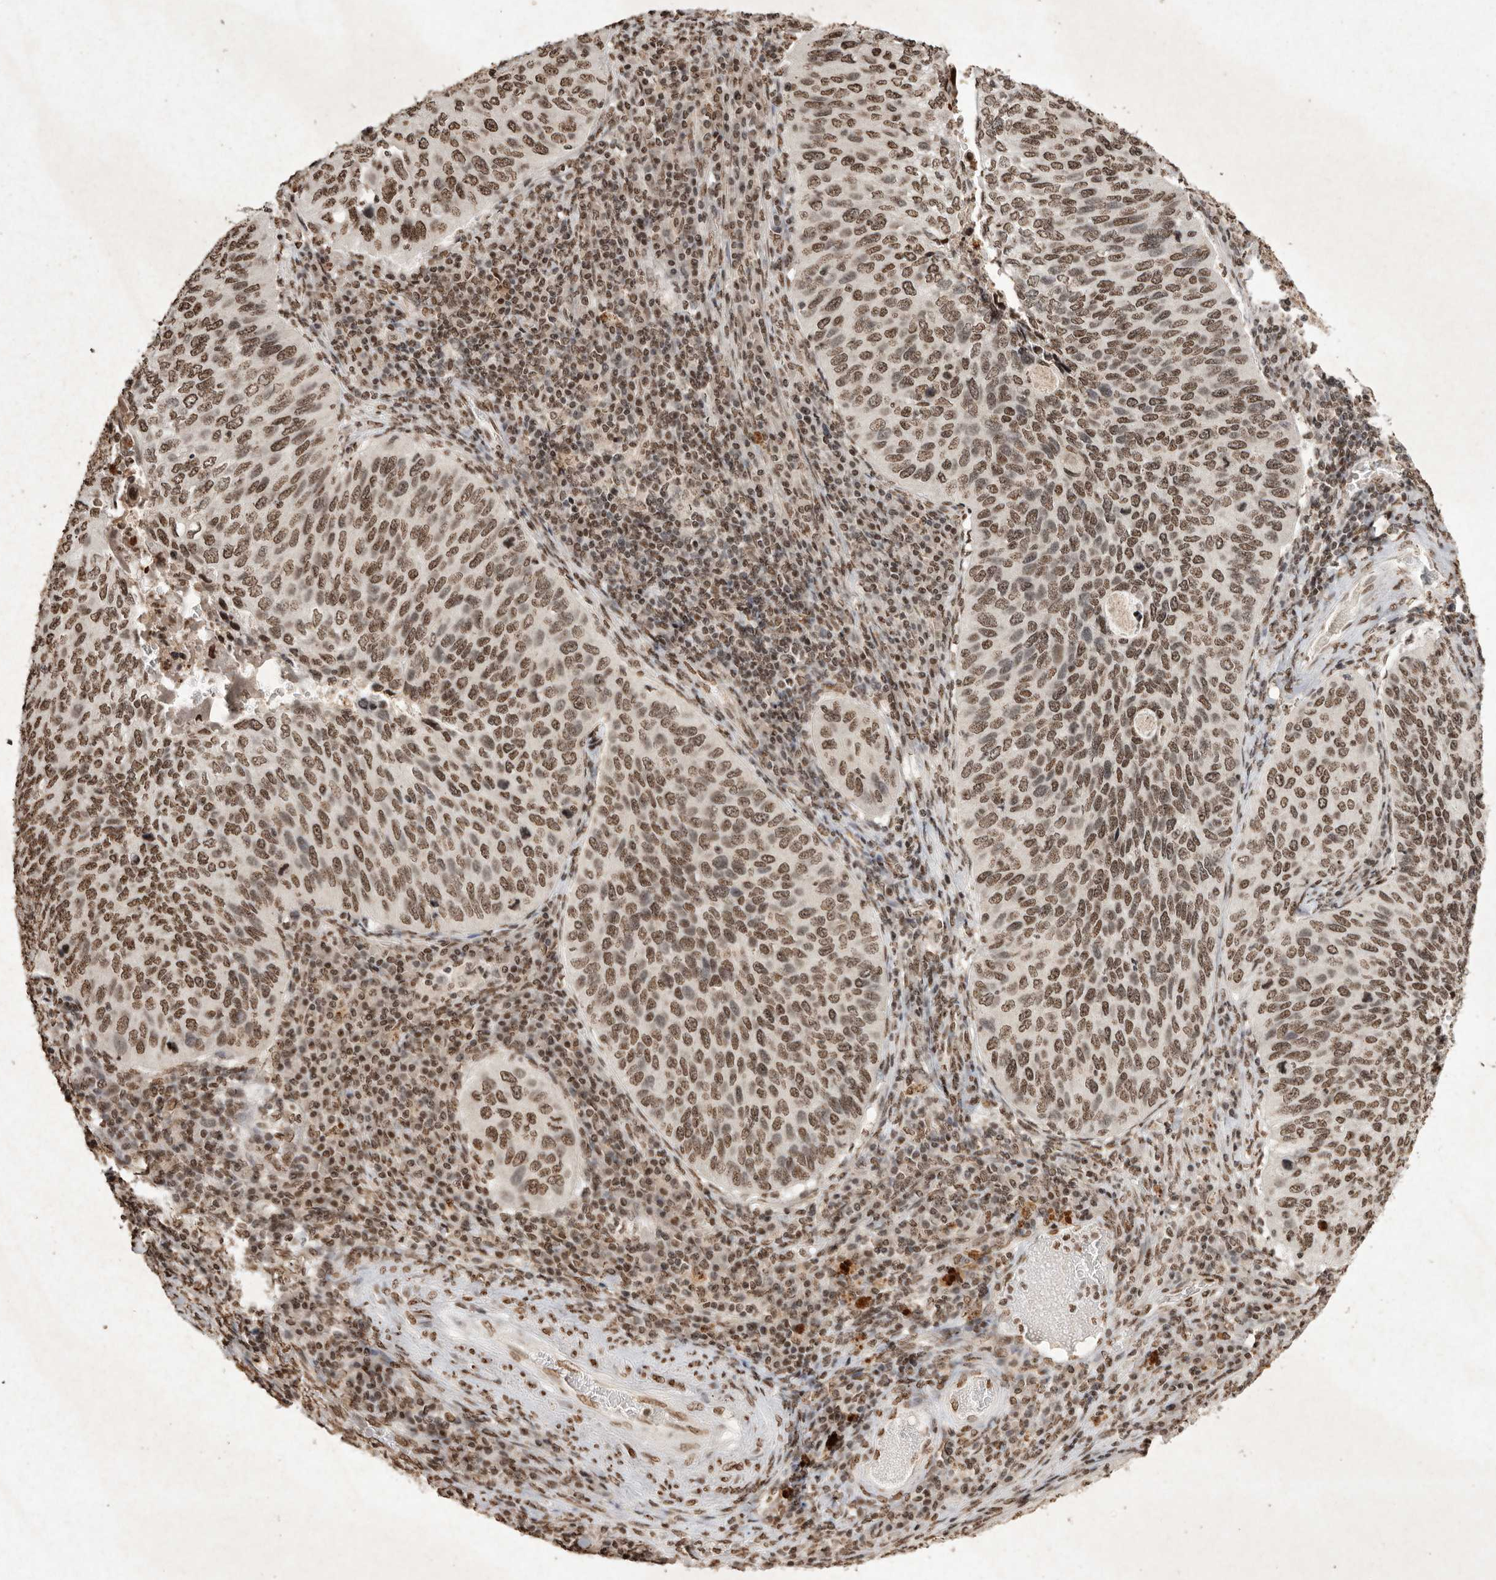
{"staining": {"intensity": "moderate", "quantity": ">75%", "location": "nuclear"}, "tissue": "cervical cancer", "cell_type": "Tumor cells", "image_type": "cancer", "snomed": [{"axis": "morphology", "description": "Squamous cell carcinoma, NOS"}, {"axis": "topography", "description": "Cervix"}], "caption": "Protein expression analysis of human cervical cancer reveals moderate nuclear staining in approximately >75% of tumor cells. The protein is shown in brown color, while the nuclei are stained blue.", "gene": "NKX3-2", "patient": {"sex": "female", "age": 38}}